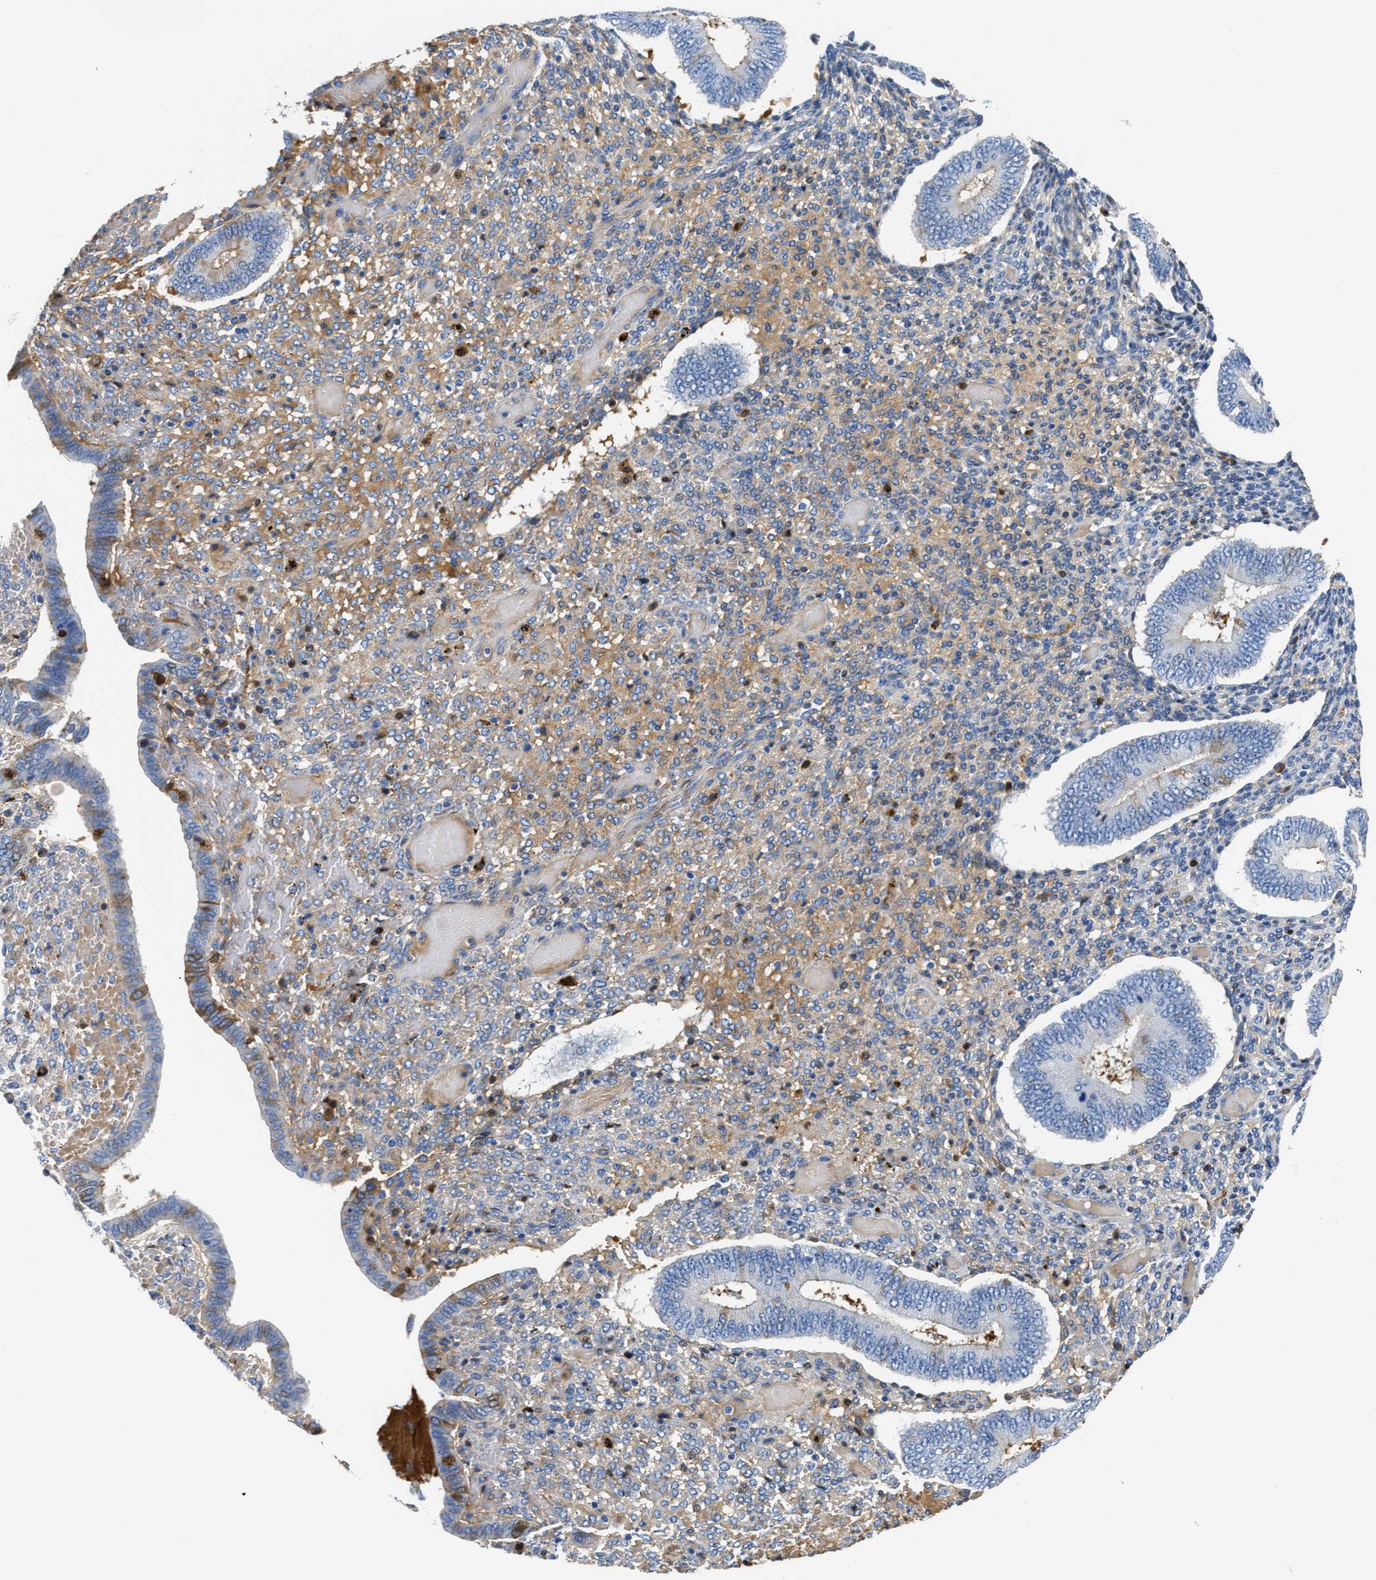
{"staining": {"intensity": "moderate", "quantity": "<25%", "location": "cytoplasmic/membranous"}, "tissue": "endometrium", "cell_type": "Cells in endometrial stroma", "image_type": "normal", "snomed": [{"axis": "morphology", "description": "Normal tissue, NOS"}, {"axis": "topography", "description": "Endometrium"}], "caption": "A low amount of moderate cytoplasmic/membranous expression is appreciated in about <25% of cells in endometrial stroma in normal endometrium.", "gene": "GC", "patient": {"sex": "female", "age": 42}}